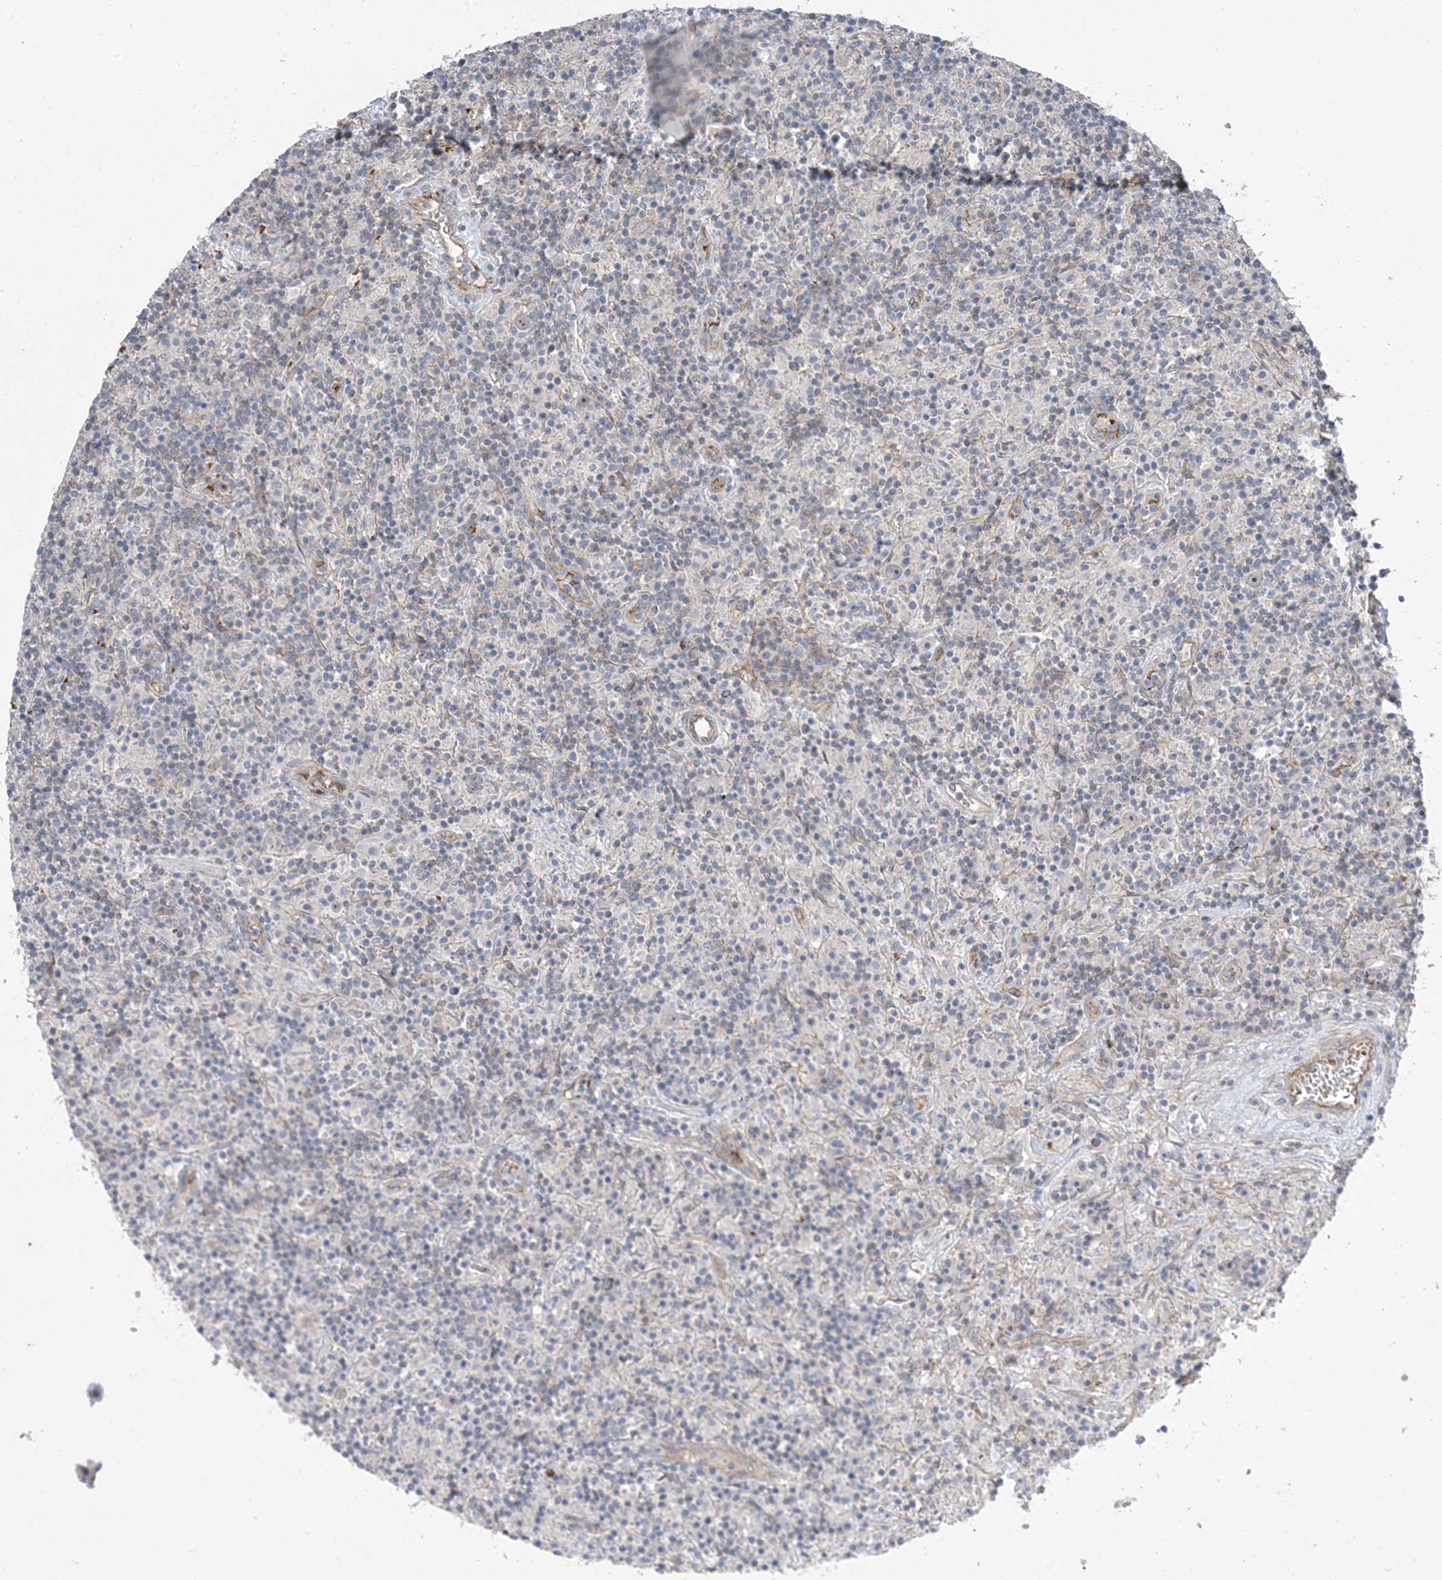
{"staining": {"intensity": "moderate", "quantity": "<25%", "location": "nuclear"}, "tissue": "lymphoma", "cell_type": "Tumor cells", "image_type": "cancer", "snomed": [{"axis": "morphology", "description": "Hodgkin's disease, NOS"}, {"axis": "topography", "description": "Lymph node"}], "caption": "This micrograph demonstrates Hodgkin's disease stained with IHC to label a protein in brown. The nuclear of tumor cells show moderate positivity for the protein. Nuclei are counter-stained blue.", "gene": "AOC1", "patient": {"sex": "male", "age": 70}}